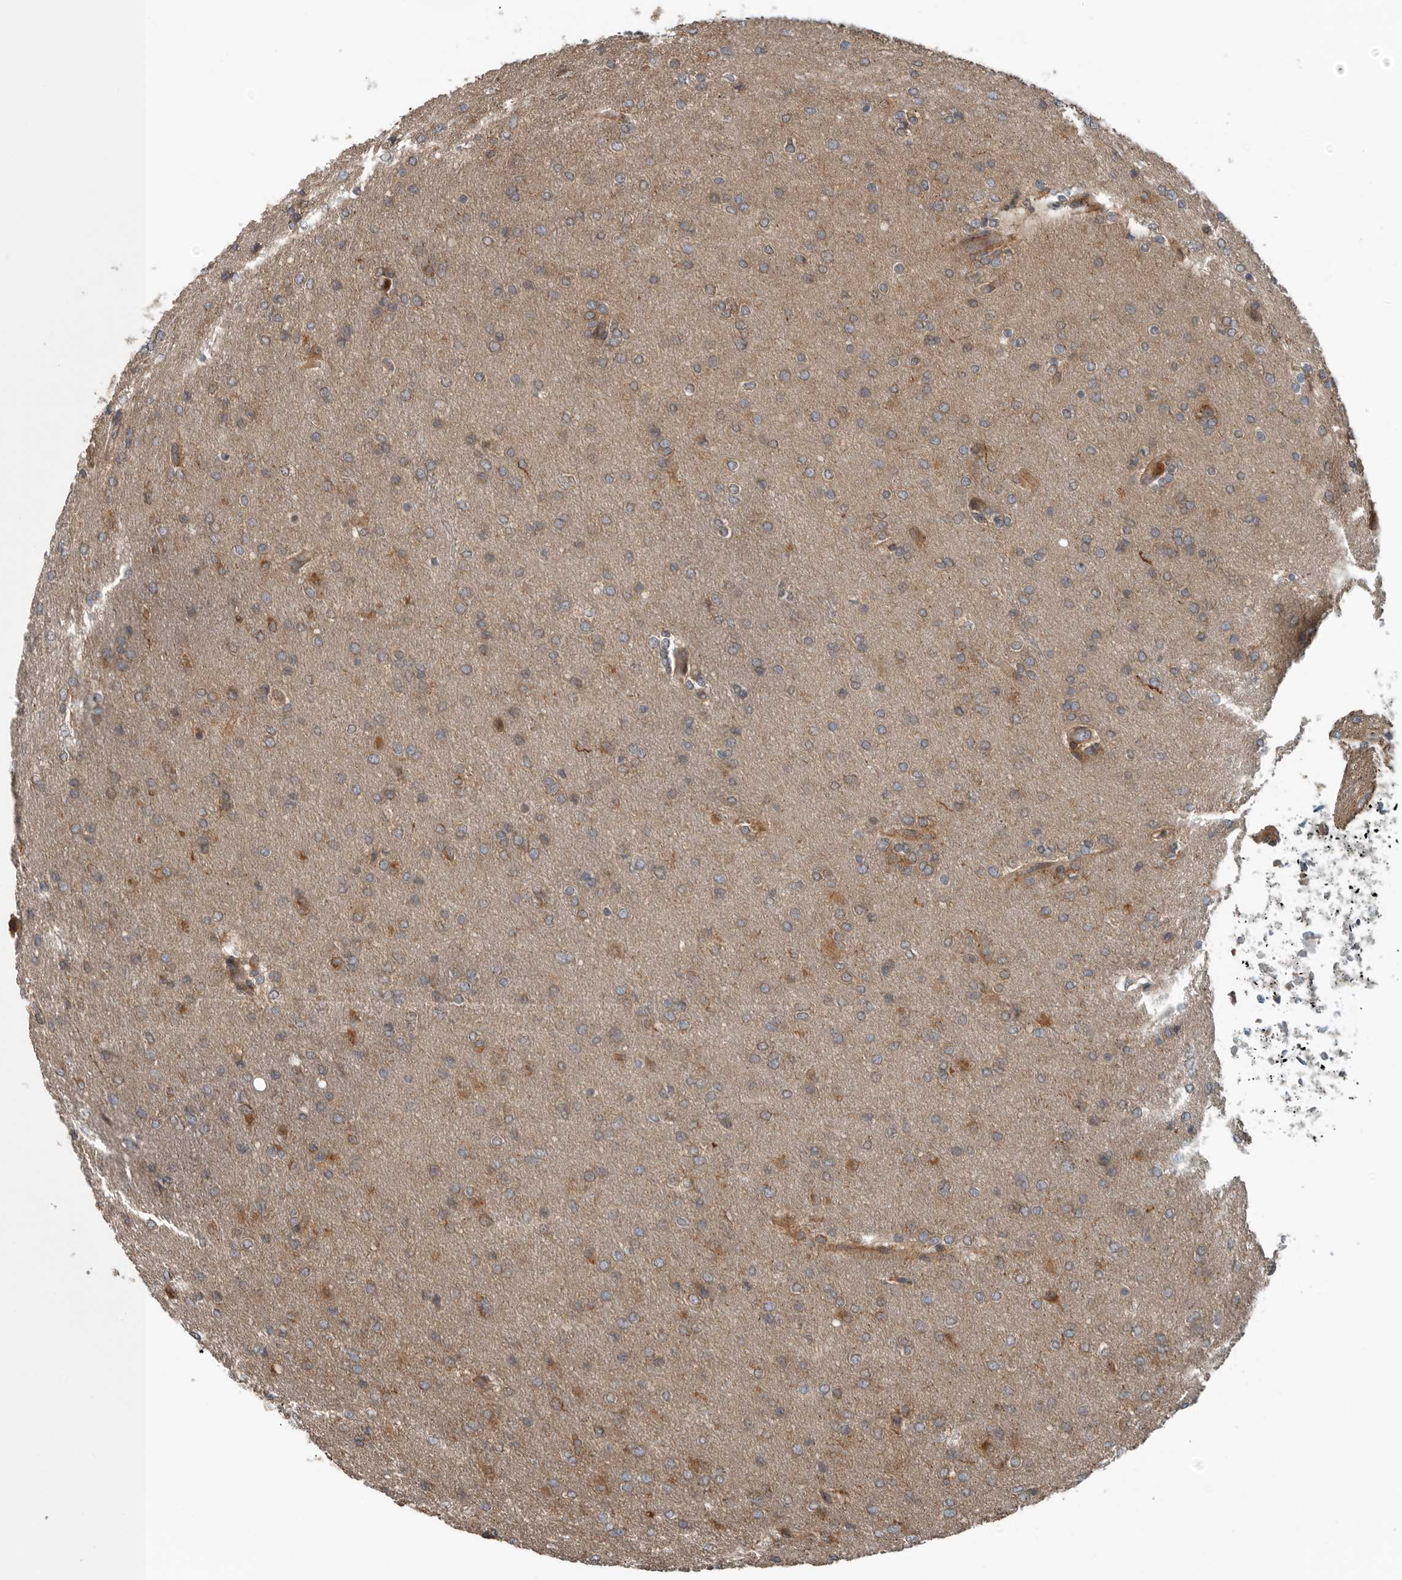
{"staining": {"intensity": "moderate", "quantity": "25%-75%", "location": "cytoplasmic/membranous"}, "tissue": "glioma", "cell_type": "Tumor cells", "image_type": "cancer", "snomed": [{"axis": "morphology", "description": "Glioma, malignant, High grade"}, {"axis": "topography", "description": "Cerebral cortex"}], "caption": "Glioma stained with a protein marker displays moderate staining in tumor cells.", "gene": "AMFR", "patient": {"sex": "female", "age": 36}}